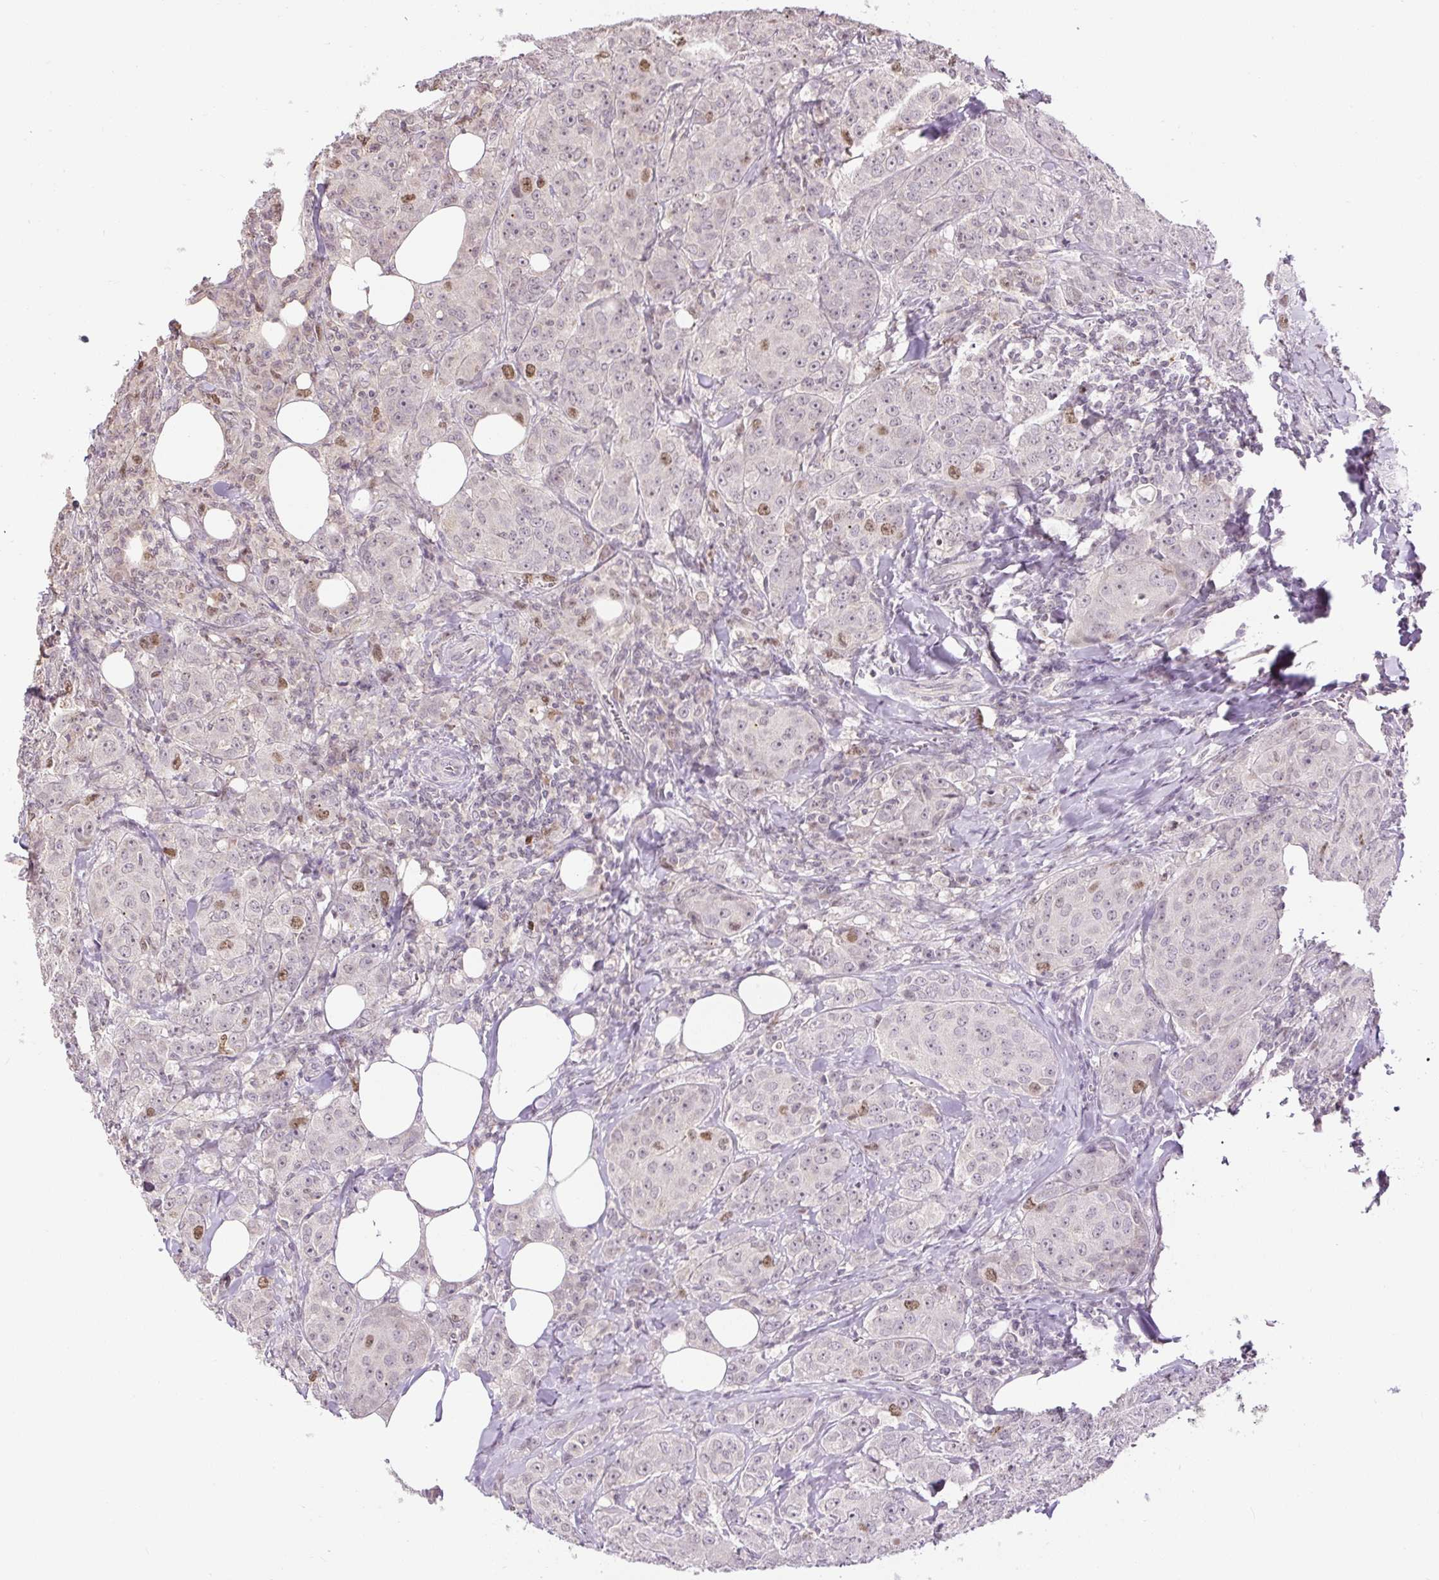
{"staining": {"intensity": "moderate", "quantity": "<25%", "location": "nuclear"}, "tissue": "breast cancer", "cell_type": "Tumor cells", "image_type": "cancer", "snomed": [{"axis": "morphology", "description": "Duct carcinoma"}, {"axis": "topography", "description": "Breast"}], "caption": "The image reveals a brown stain indicating the presence of a protein in the nuclear of tumor cells in breast cancer (intraductal carcinoma). (DAB (3,3'-diaminobenzidine) = brown stain, brightfield microscopy at high magnification).", "gene": "RACGAP1", "patient": {"sex": "female", "age": 43}}